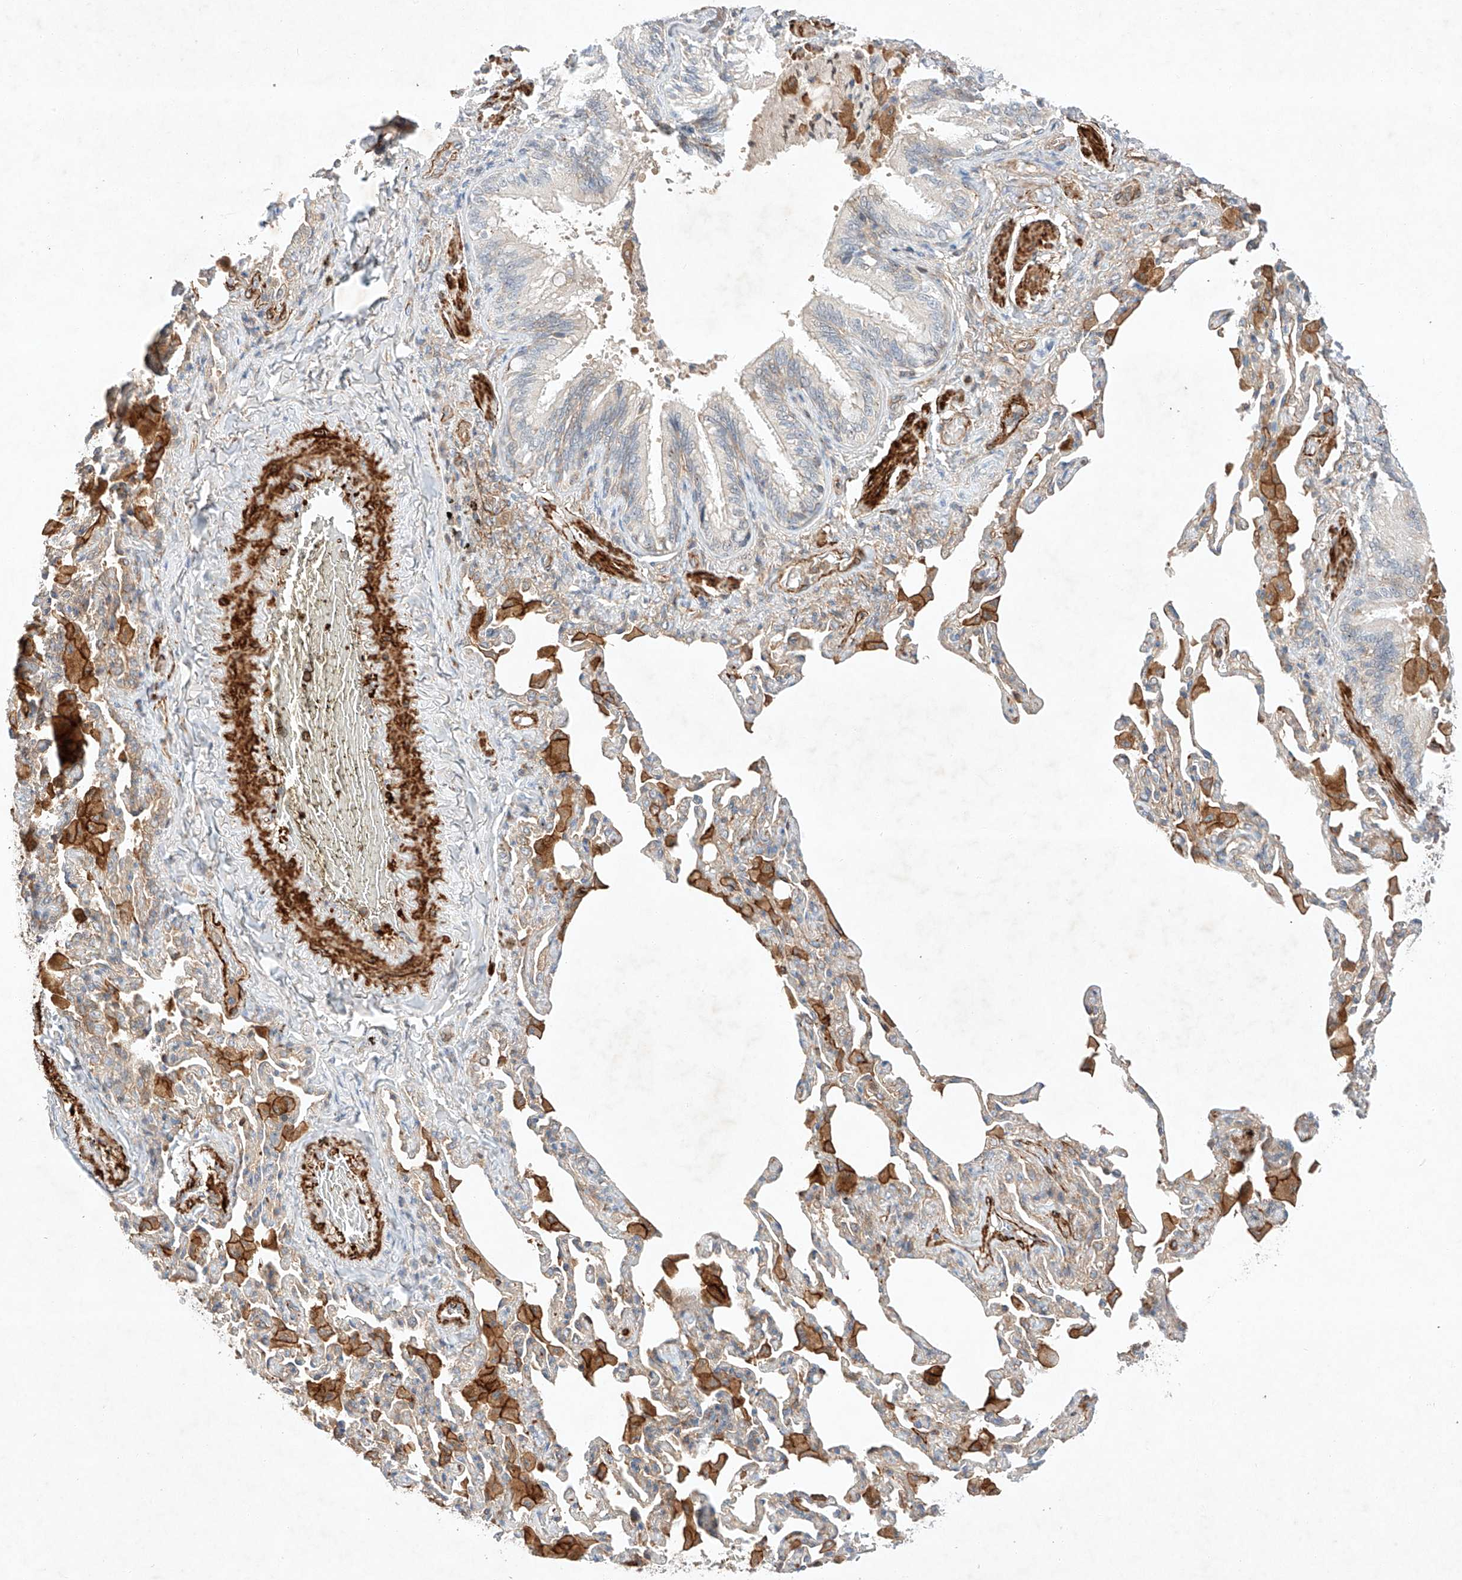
{"staining": {"intensity": "weak", "quantity": "25%-75%", "location": "cytoplasmic/membranous"}, "tissue": "bronchus", "cell_type": "Respiratory epithelial cells", "image_type": "normal", "snomed": [{"axis": "morphology", "description": "Normal tissue, NOS"}, {"axis": "morphology", "description": "Inflammation, NOS"}, {"axis": "topography", "description": "Lung"}], "caption": "Respiratory epithelial cells demonstrate low levels of weak cytoplasmic/membranous expression in about 25%-75% of cells in normal human bronchus.", "gene": "ARHGAP33", "patient": {"sex": "female", "age": 46}}